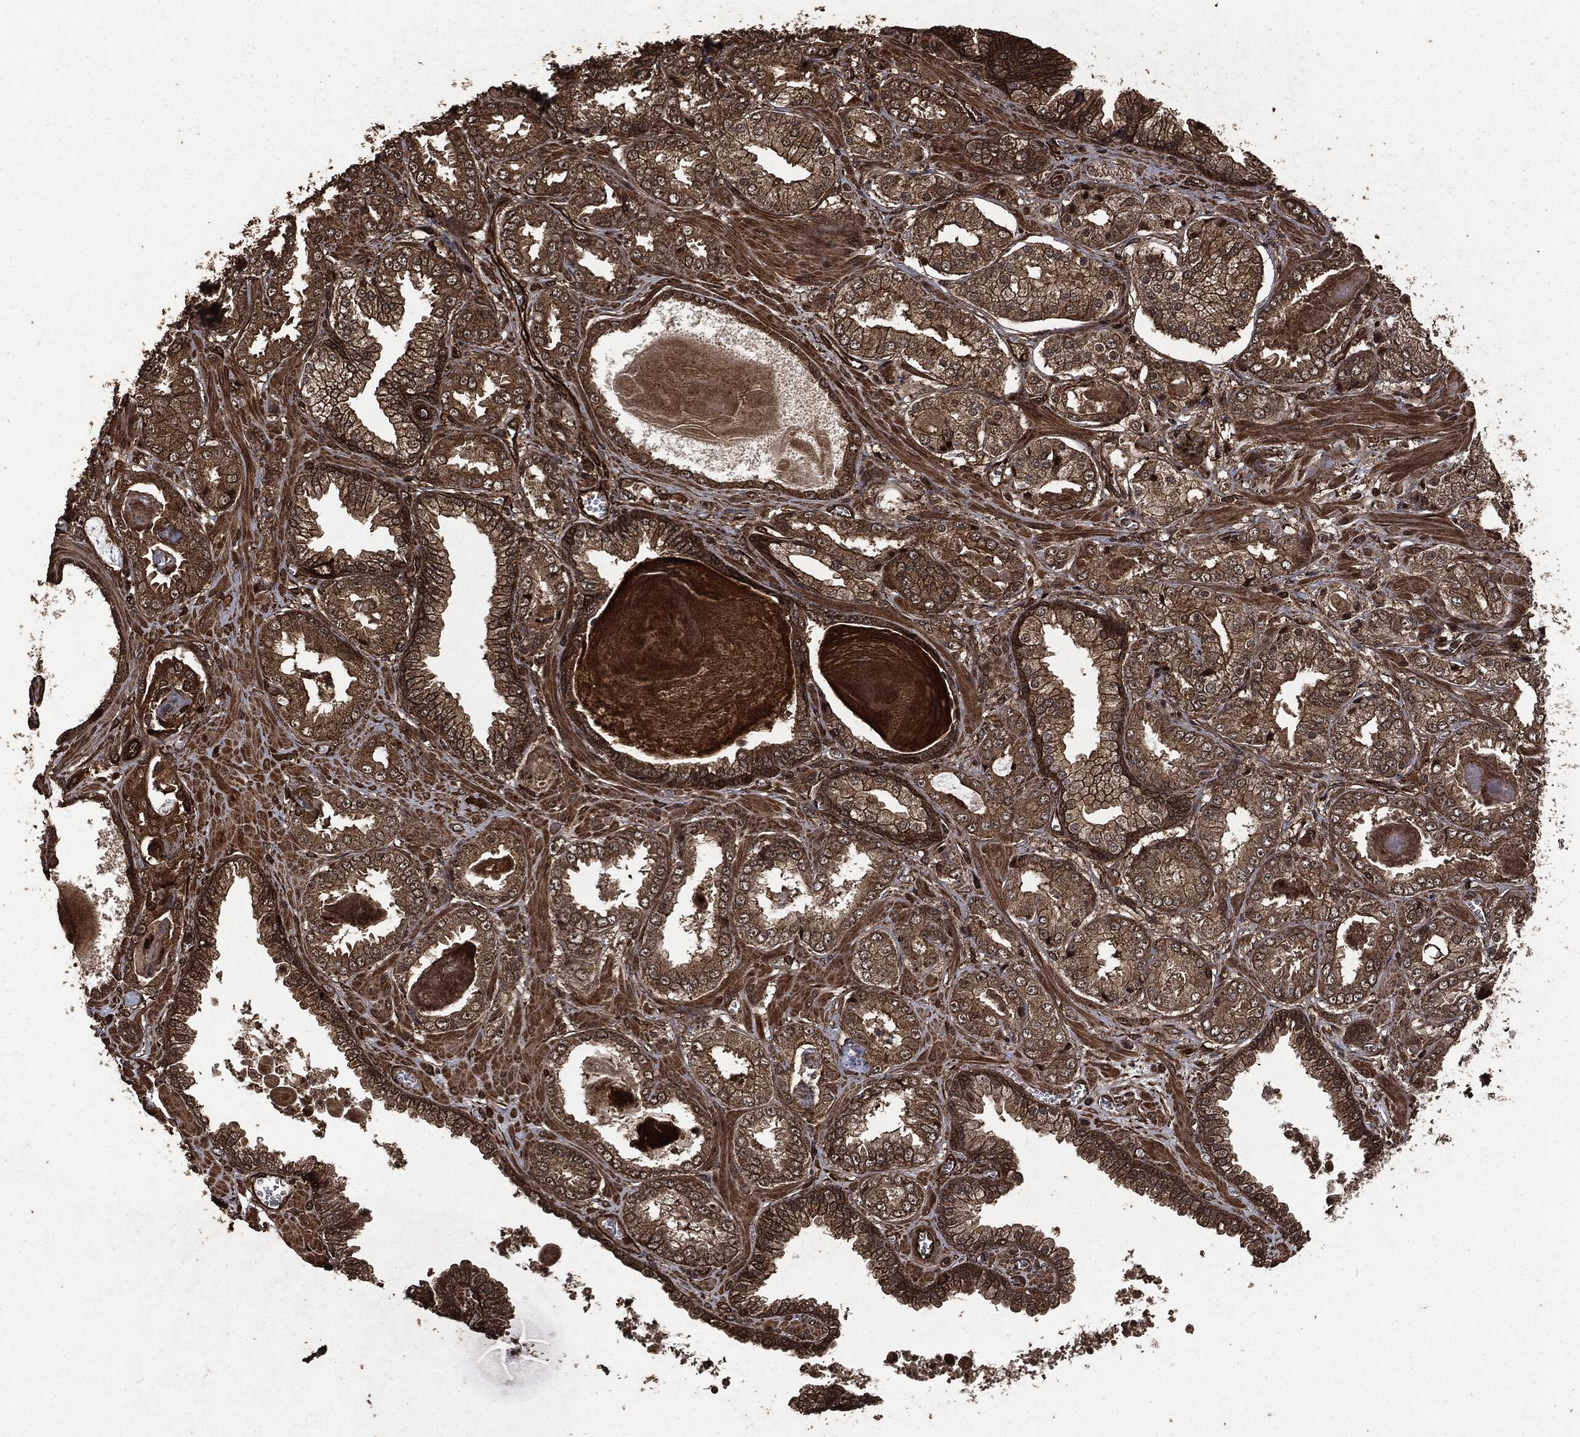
{"staining": {"intensity": "strong", "quantity": "<25%", "location": "cytoplasmic/membranous"}, "tissue": "prostate cancer", "cell_type": "Tumor cells", "image_type": "cancer", "snomed": [{"axis": "morphology", "description": "Adenocarcinoma, NOS"}, {"axis": "topography", "description": "Prostate"}], "caption": "Protein staining of prostate cancer tissue reveals strong cytoplasmic/membranous staining in approximately <25% of tumor cells.", "gene": "HRAS", "patient": {"sex": "male", "age": 56}}